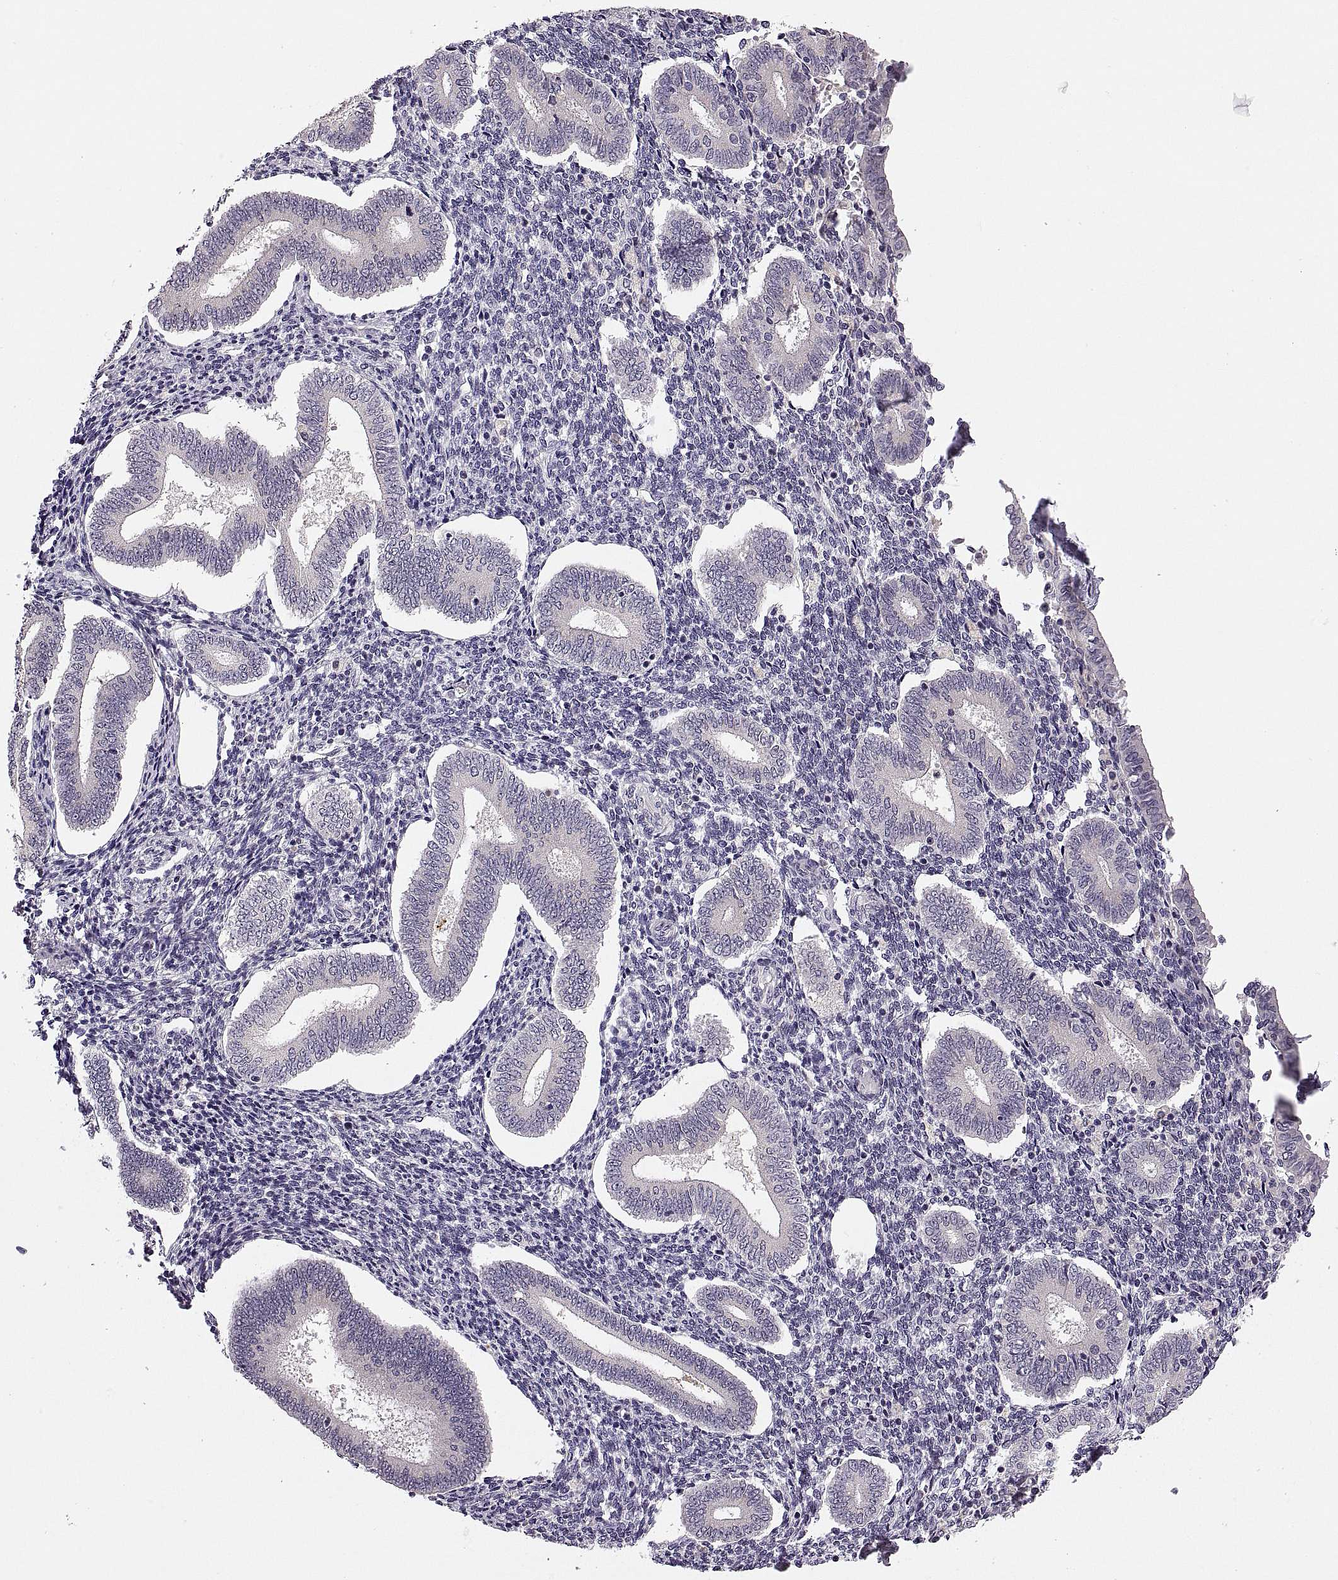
{"staining": {"intensity": "negative", "quantity": "none", "location": "none"}, "tissue": "endometrium", "cell_type": "Cells in endometrial stroma", "image_type": "normal", "snomed": [{"axis": "morphology", "description": "Normal tissue, NOS"}, {"axis": "topography", "description": "Endometrium"}], "caption": "Protein analysis of benign endometrium exhibits no significant staining in cells in endometrial stroma. The staining is performed using DAB brown chromogen with nuclei counter-stained in using hematoxylin.", "gene": "ADH6", "patient": {"sex": "female", "age": 40}}